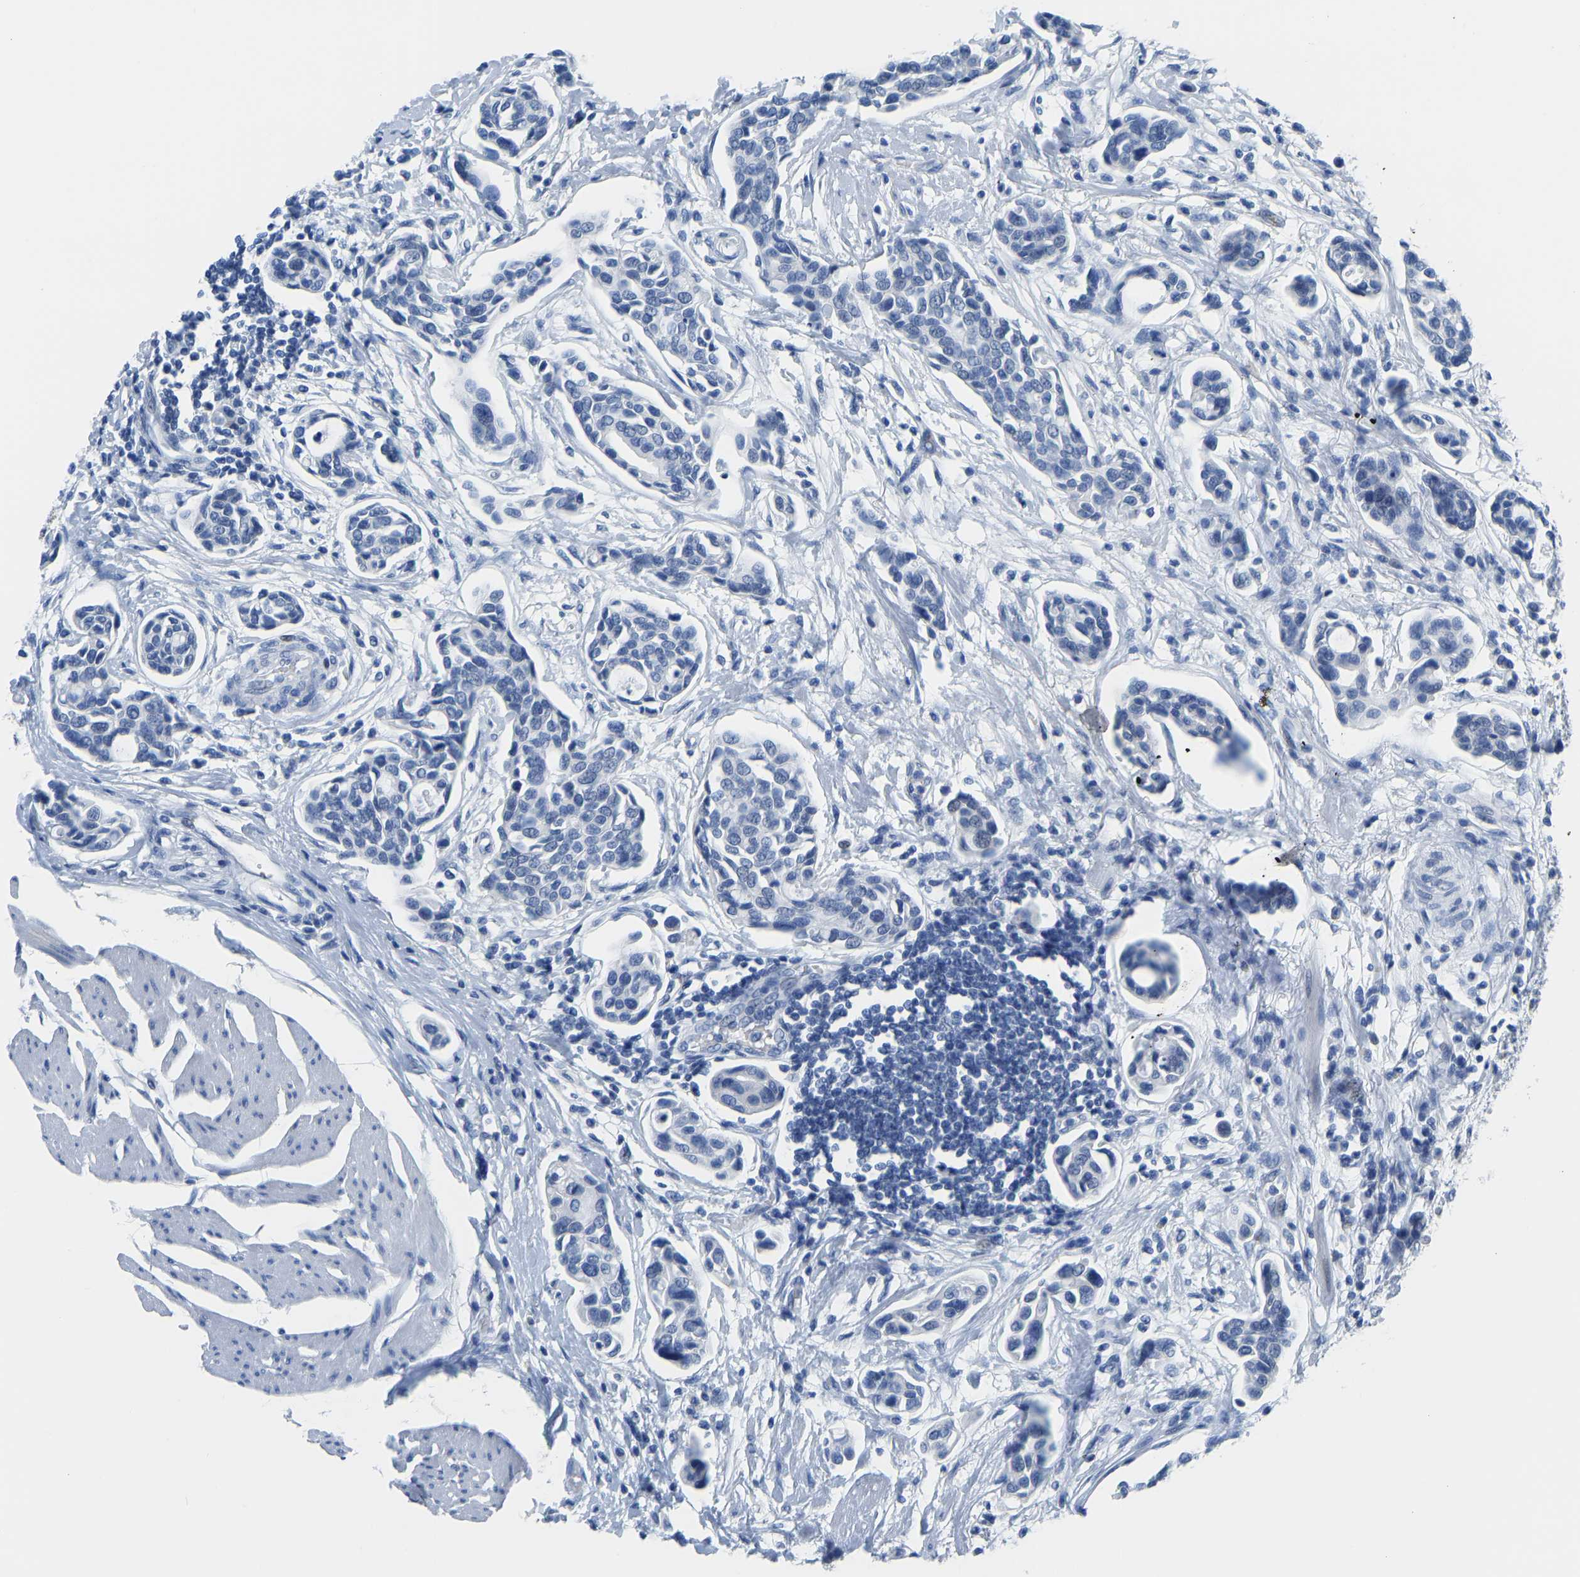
{"staining": {"intensity": "negative", "quantity": "none", "location": "none"}, "tissue": "urothelial cancer", "cell_type": "Tumor cells", "image_type": "cancer", "snomed": [{"axis": "morphology", "description": "Urothelial carcinoma, High grade"}, {"axis": "topography", "description": "Urinary bladder"}], "caption": "IHC photomicrograph of urothelial carcinoma (high-grade) stained for a protein (brown), which demonstrates no expression in tumor cells.", "gene": "SERPINB3", "patient": {"sex": "male", "age": 78}}